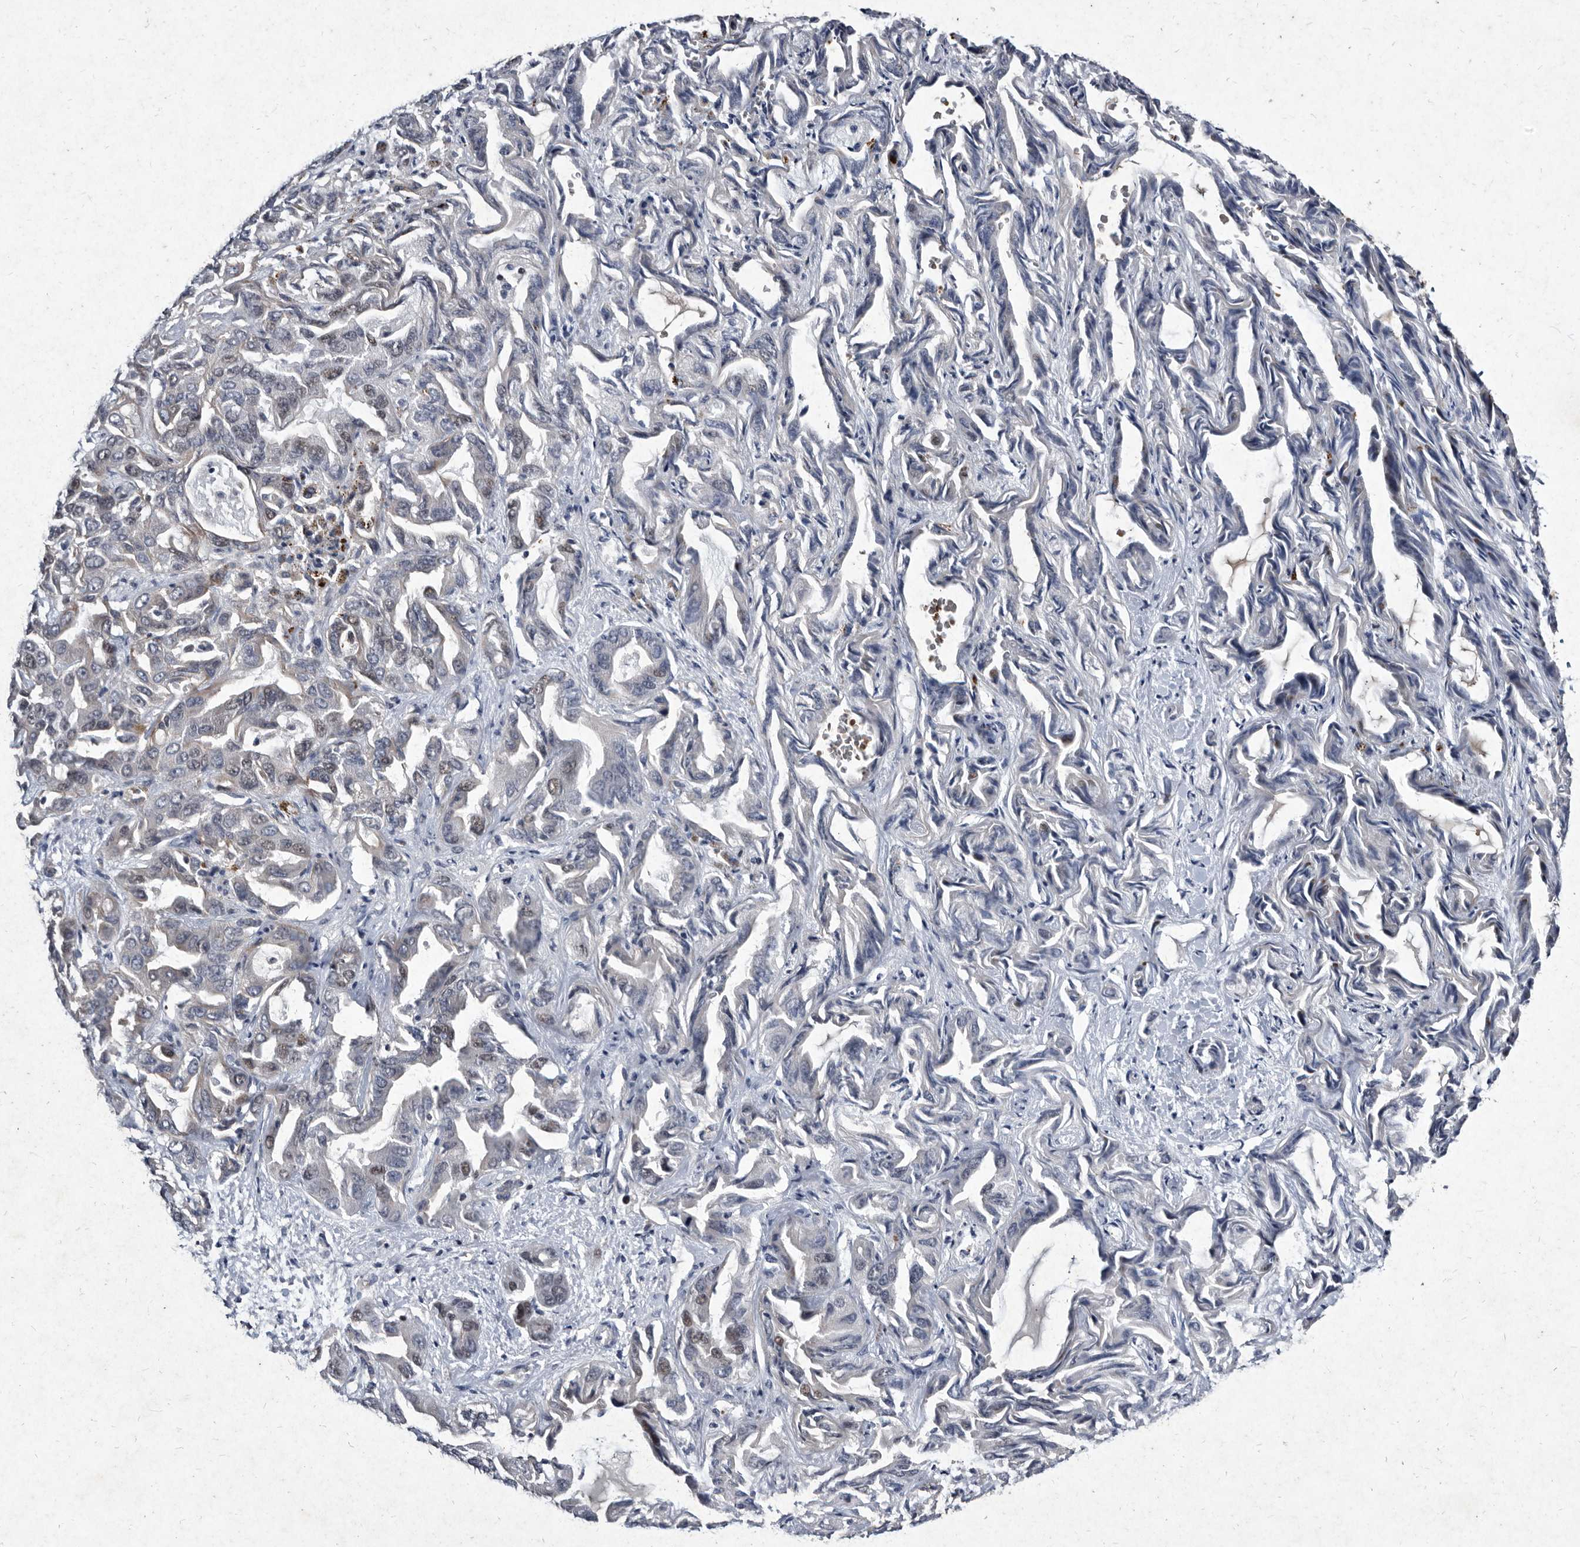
{"staining": {"intensity": "weak", "quantity": "<25%", "location": "cytoplasmic/membranous"}, "tissue": "liver cancer", "cell_type": "Tumor cells", "image_type": "cancer", "snomed": [{"axis": "morphology", "description": "Cholangiocarcinoma"}, {"axis": "topography", "description": "Liver"}], "caption": "The immunohistochemistry (IHC) photomicrograph has no significant expression in tumor cells of cholangiocarcinoma (liver) tissue.", "gene": "YPEL3", "patient": {"sex": "female", "age": 52}}